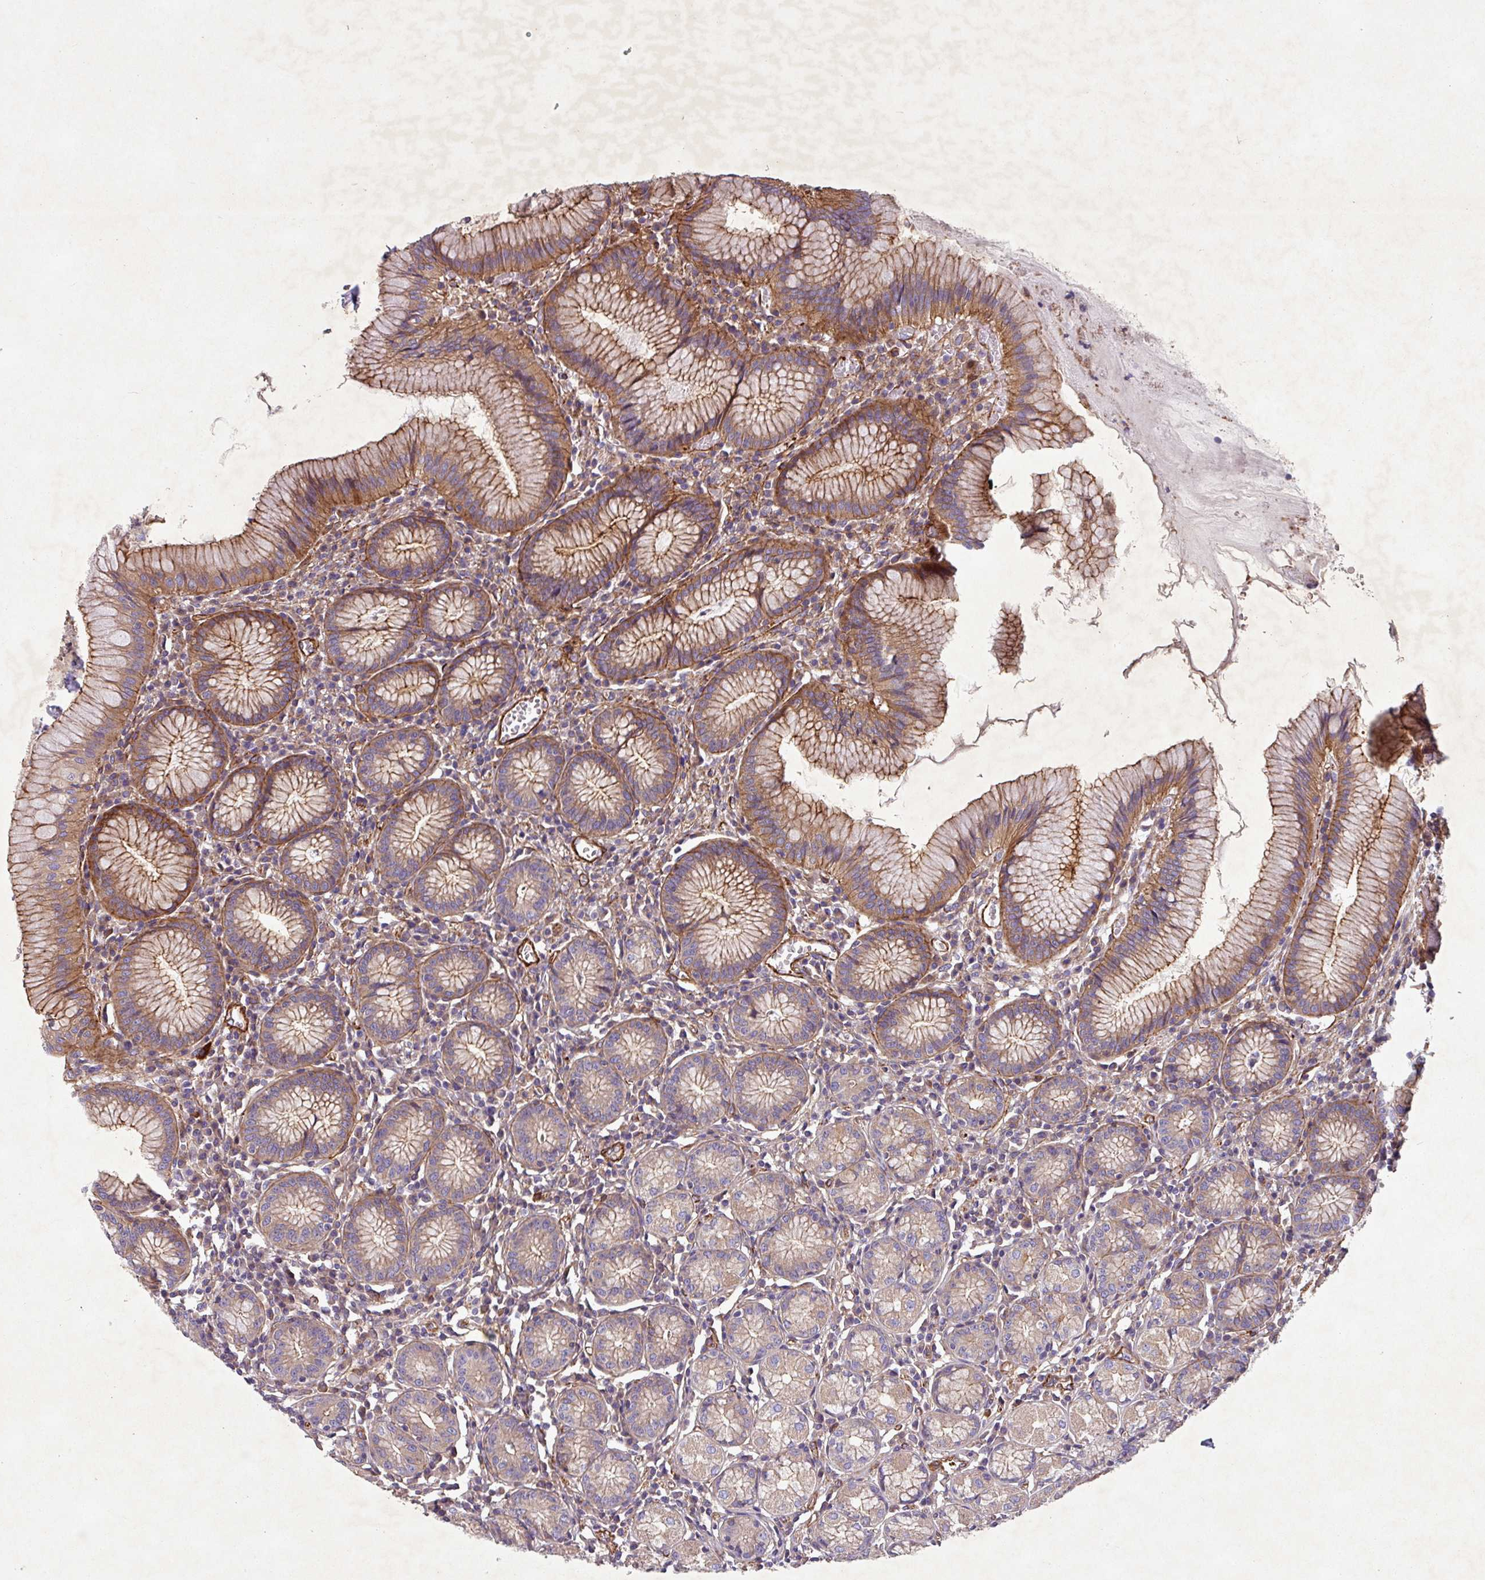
{"staining": {"intensity": "moderate", "quantity": "25%-75%", "location": "cytoplasmic/membranous"}, "tissue": "stomach", "cell_type": "Glandular cells", "image_type": "normal", "snomed": [{"axis": "morphology", "description": "Normal tissue, NOS"}, {"axis": "topography", "description": "Stomach"}], "caption": "Immunohistochemistry staining of benign stomach, which demonstrates medium levels of moderate cytoplasmic/membranous staining in about 25%-75% of glandular cells indicating moderate cytoplasmic/membranous protein staining. The staining was performed using DAB (brown) for protein detection and nuclei were counterstained in hematoxylin (blue).", "gene": "ATP2C2", "patient": {"sex": "male", "age": 55}}